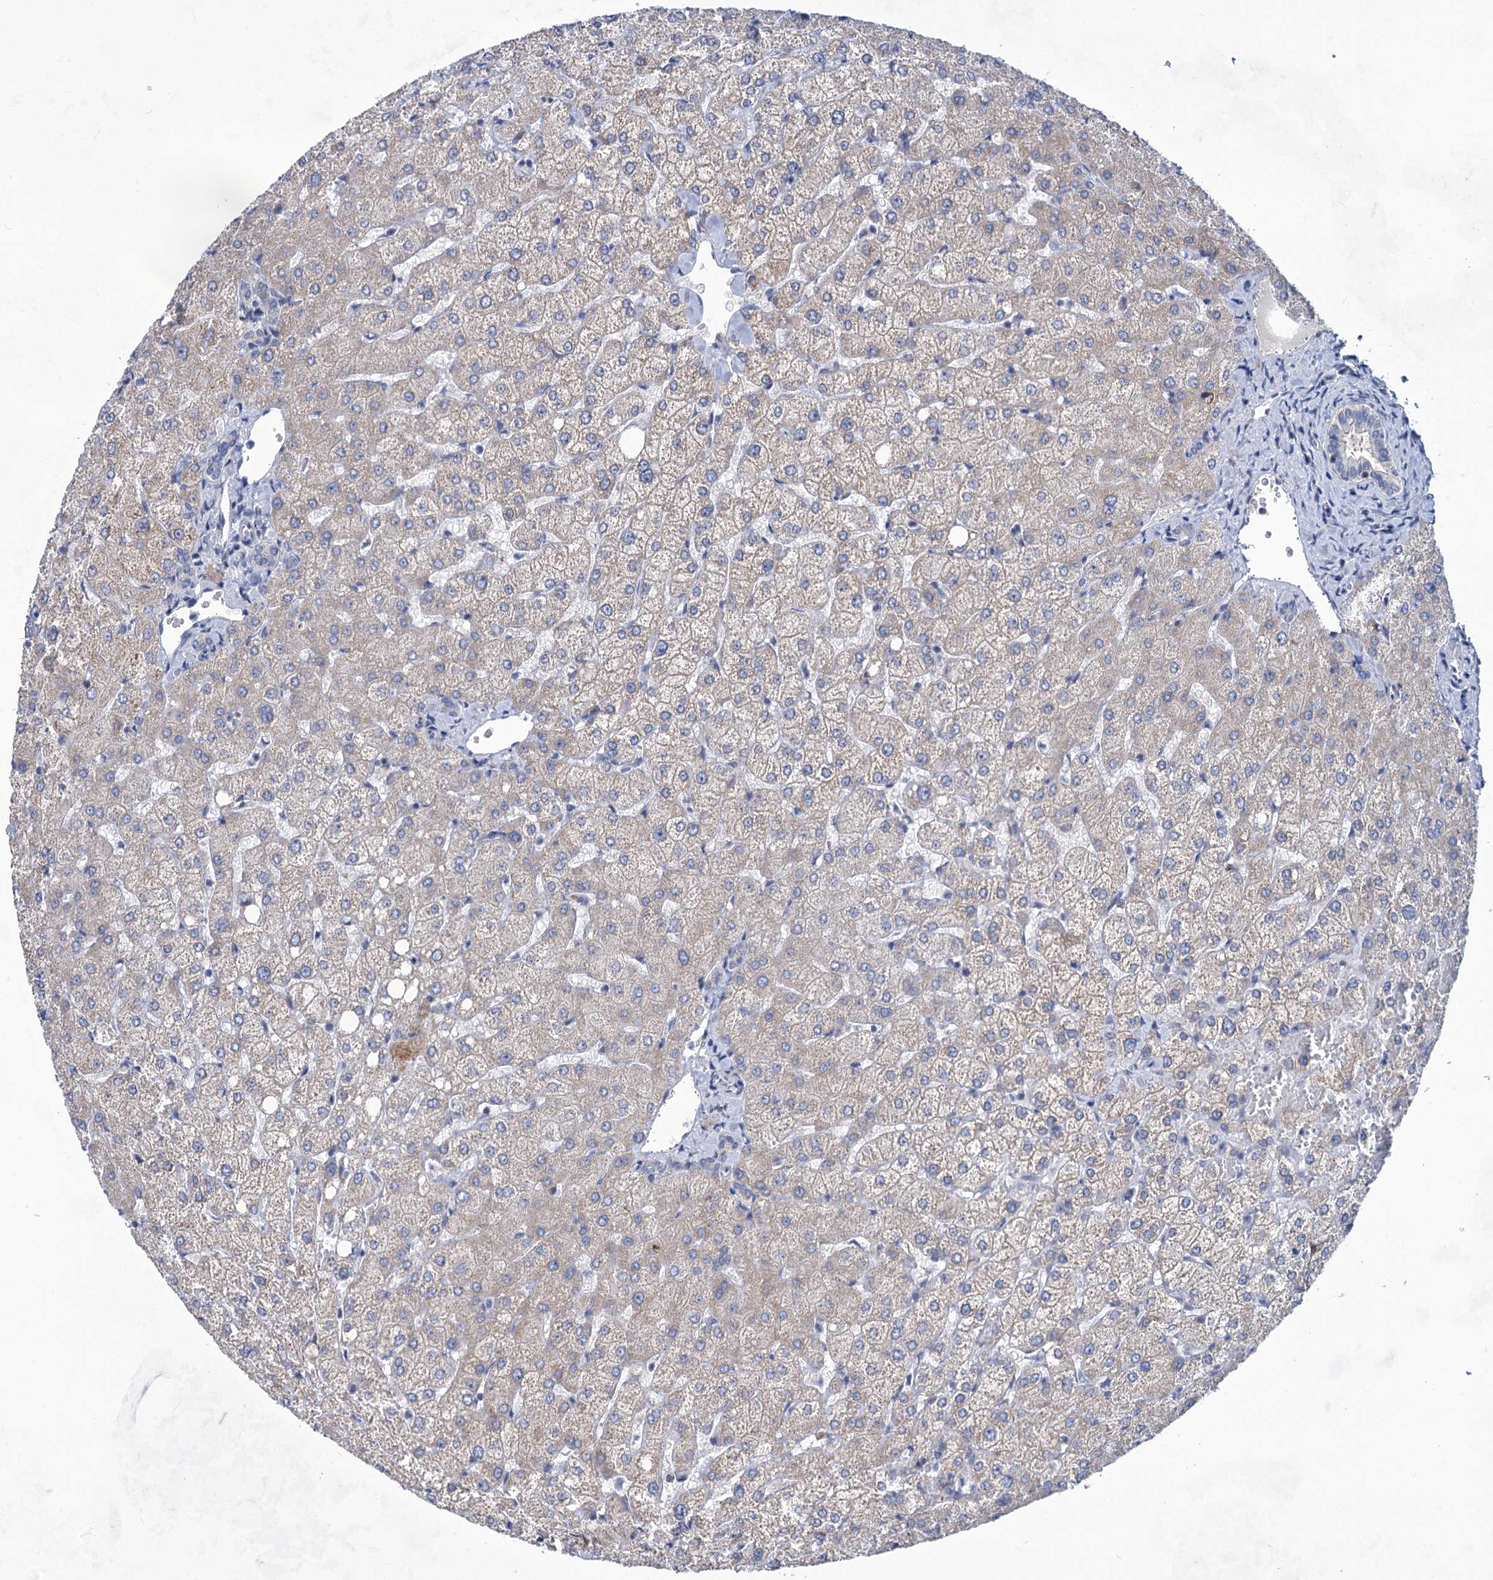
{"staining": {"intensity": "negative", "quantity": "none", "location": "none"}, "tissue": "liver", "cell_type": "Cholangiocytes", "image_type": "normal", "snomed": [{"axis": "morphology", "description": "Normal tissue, NOS"}, {"axis": "topography", "description": "Liver"}], "caption": "IHC histopathology image of normal liver: liver stained with DAB shows no significant protein expression in cholangiocytes. (DAB IHC visualized using brightfield microscopy, high magnification).", "gene": "TTC17", "patient": {"sex": "female", "age": 54}}